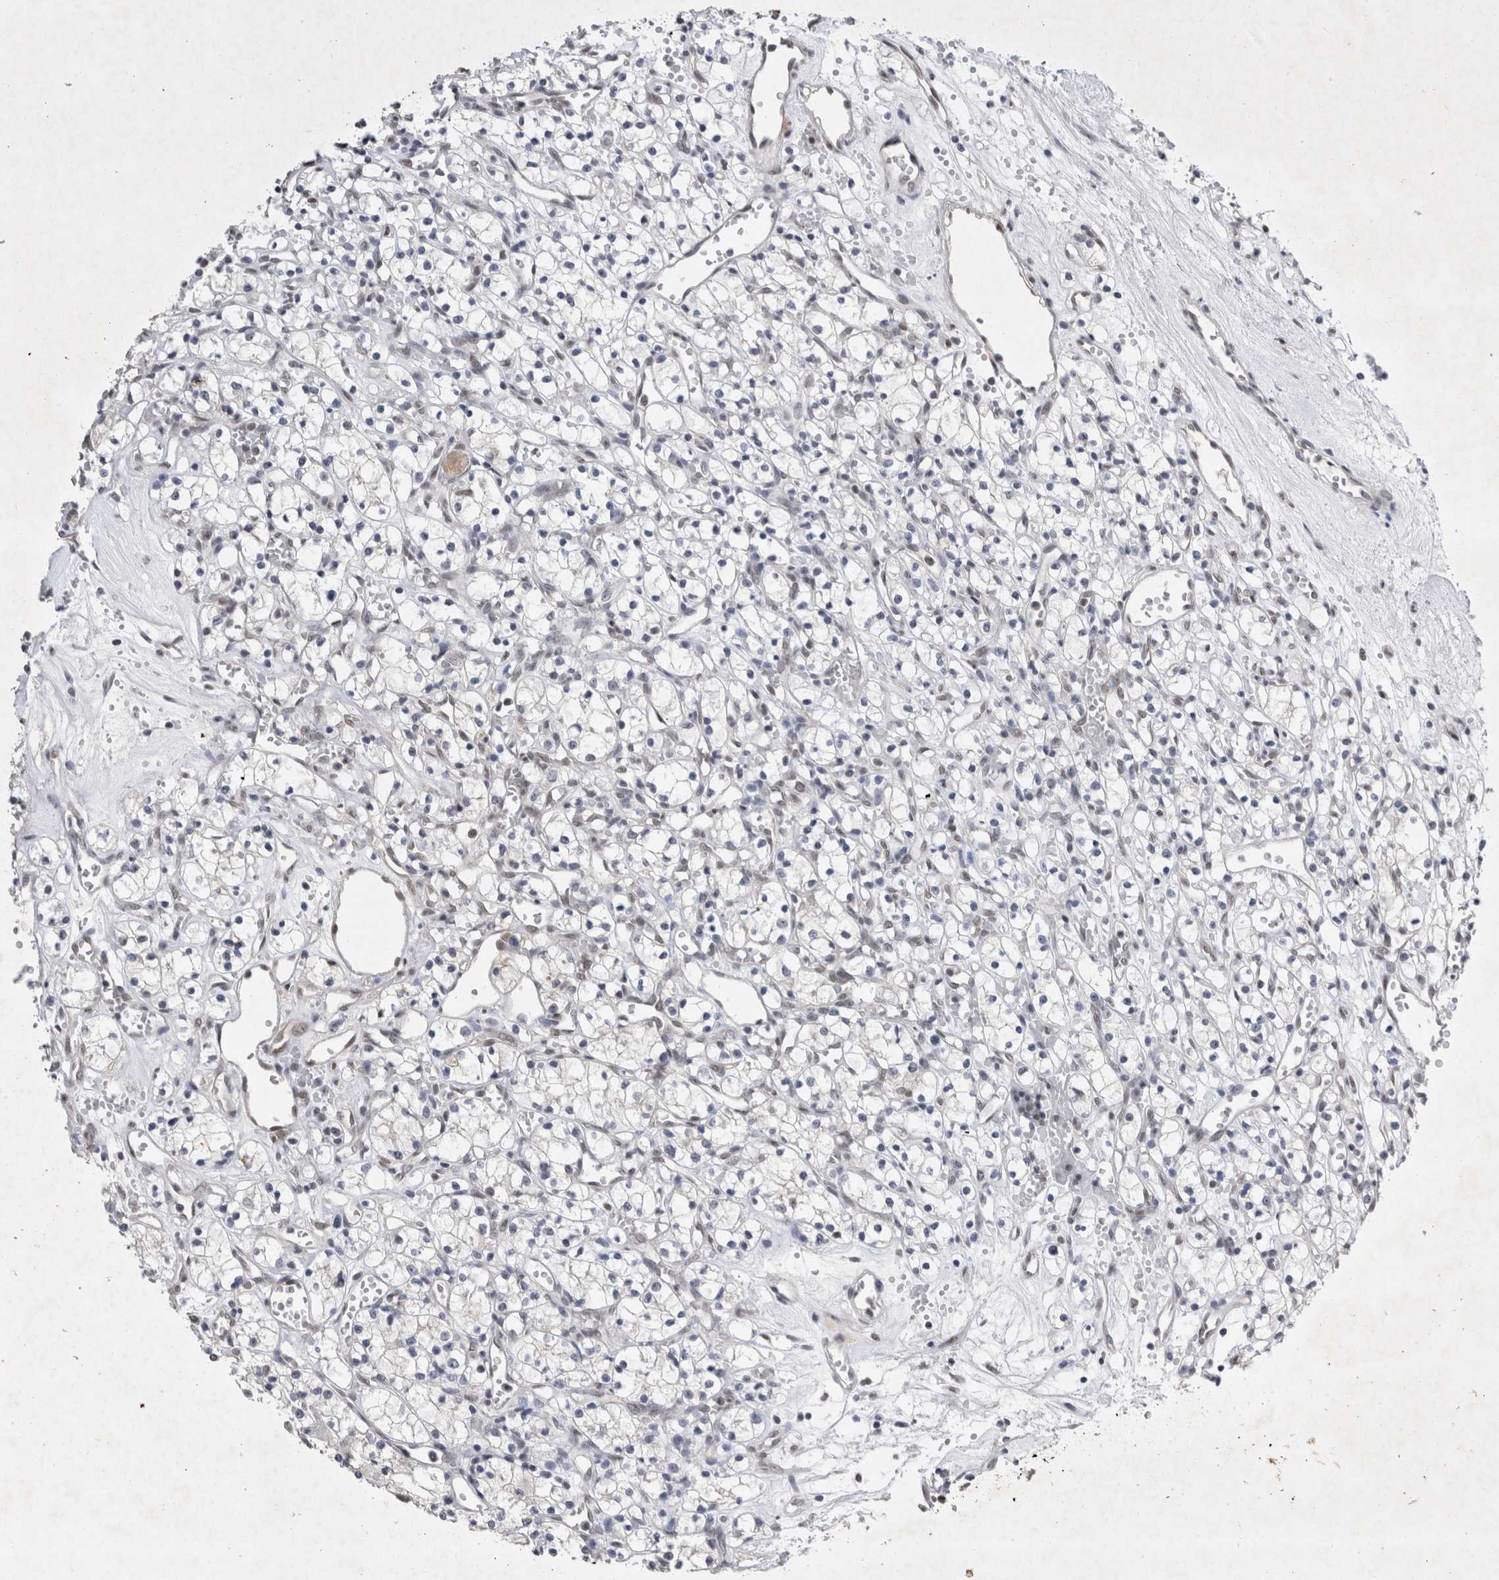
{"staining": {"intensity": "negative", "quantity": "none", "location": "none"}, "tissue": "renal cancer", "cell_type": "Tumor cells", "image_type": "cancer", "snomed": [{"axis": "morphology", "description": "Adenocarcinoma, NOS"}, {"axis": "topography", "description": "Kidney"}], "caption": "The immunohistochemistry (IHC) micrograph has no significant expression in tumor cells of renal cancer tissue.", "gene": "RBM6", "patient": {"sex": "female", "age": 59}}